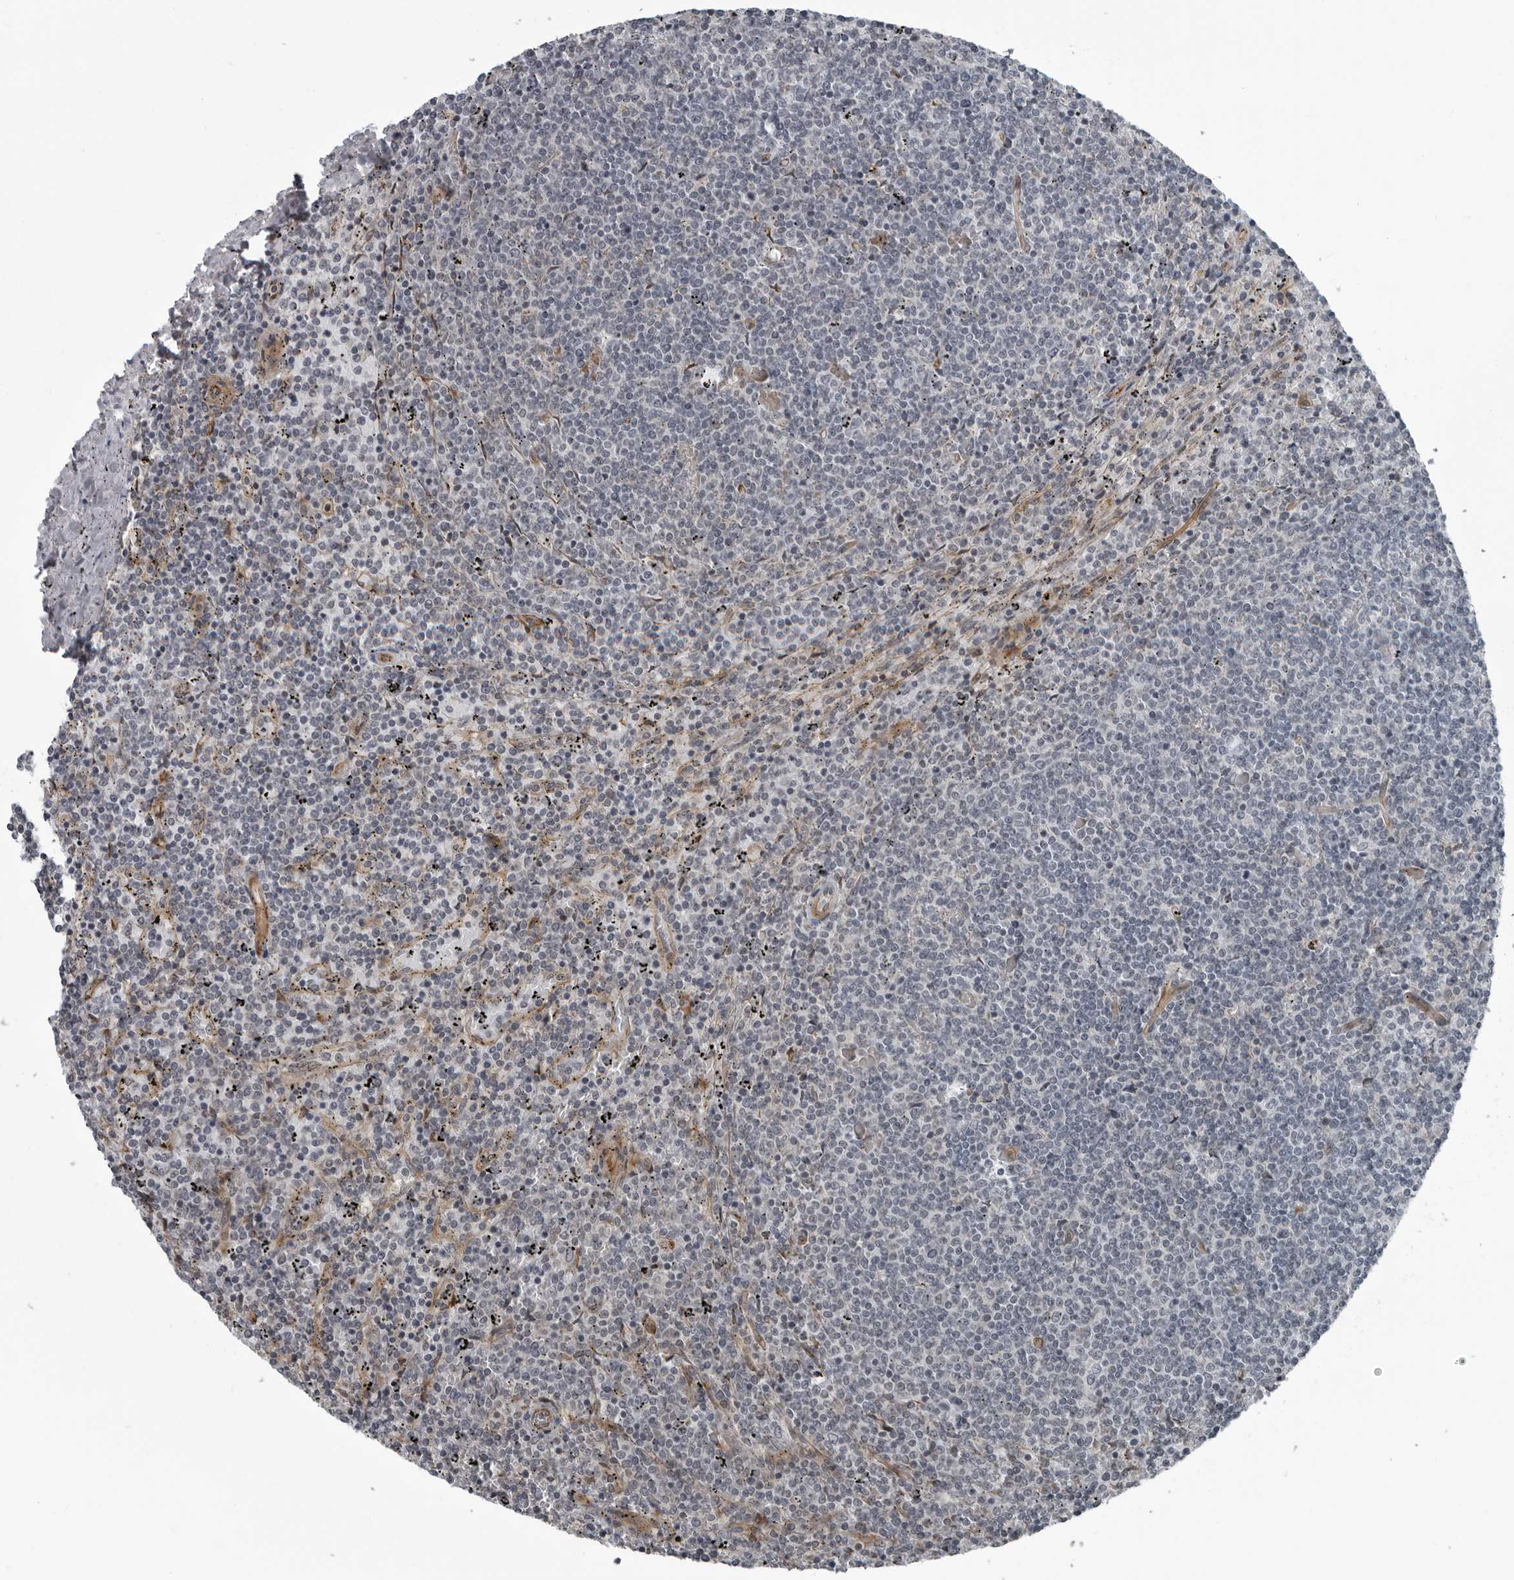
{"staining": {"intensity": "negative", "quantity": "none", "location": "none"}, "tissue": "lymphoma", "cell_type": "Tumor cells", "image_type": "cancer", "snomed": [{"axis": "morphology", "description": "Malignant lymphoma, non-Hodgkin's type, Low grade"}, {"axis": "topography", "description": "Spleen"}], "caption": "Tumor cells are negative for brown protein staining in low-grade malignant lymphoma, non-Hodgkin's type. Nuclei are stained in blue.", "gene": "FAM102B", "patient": {"sex": "female", "age": 50}}